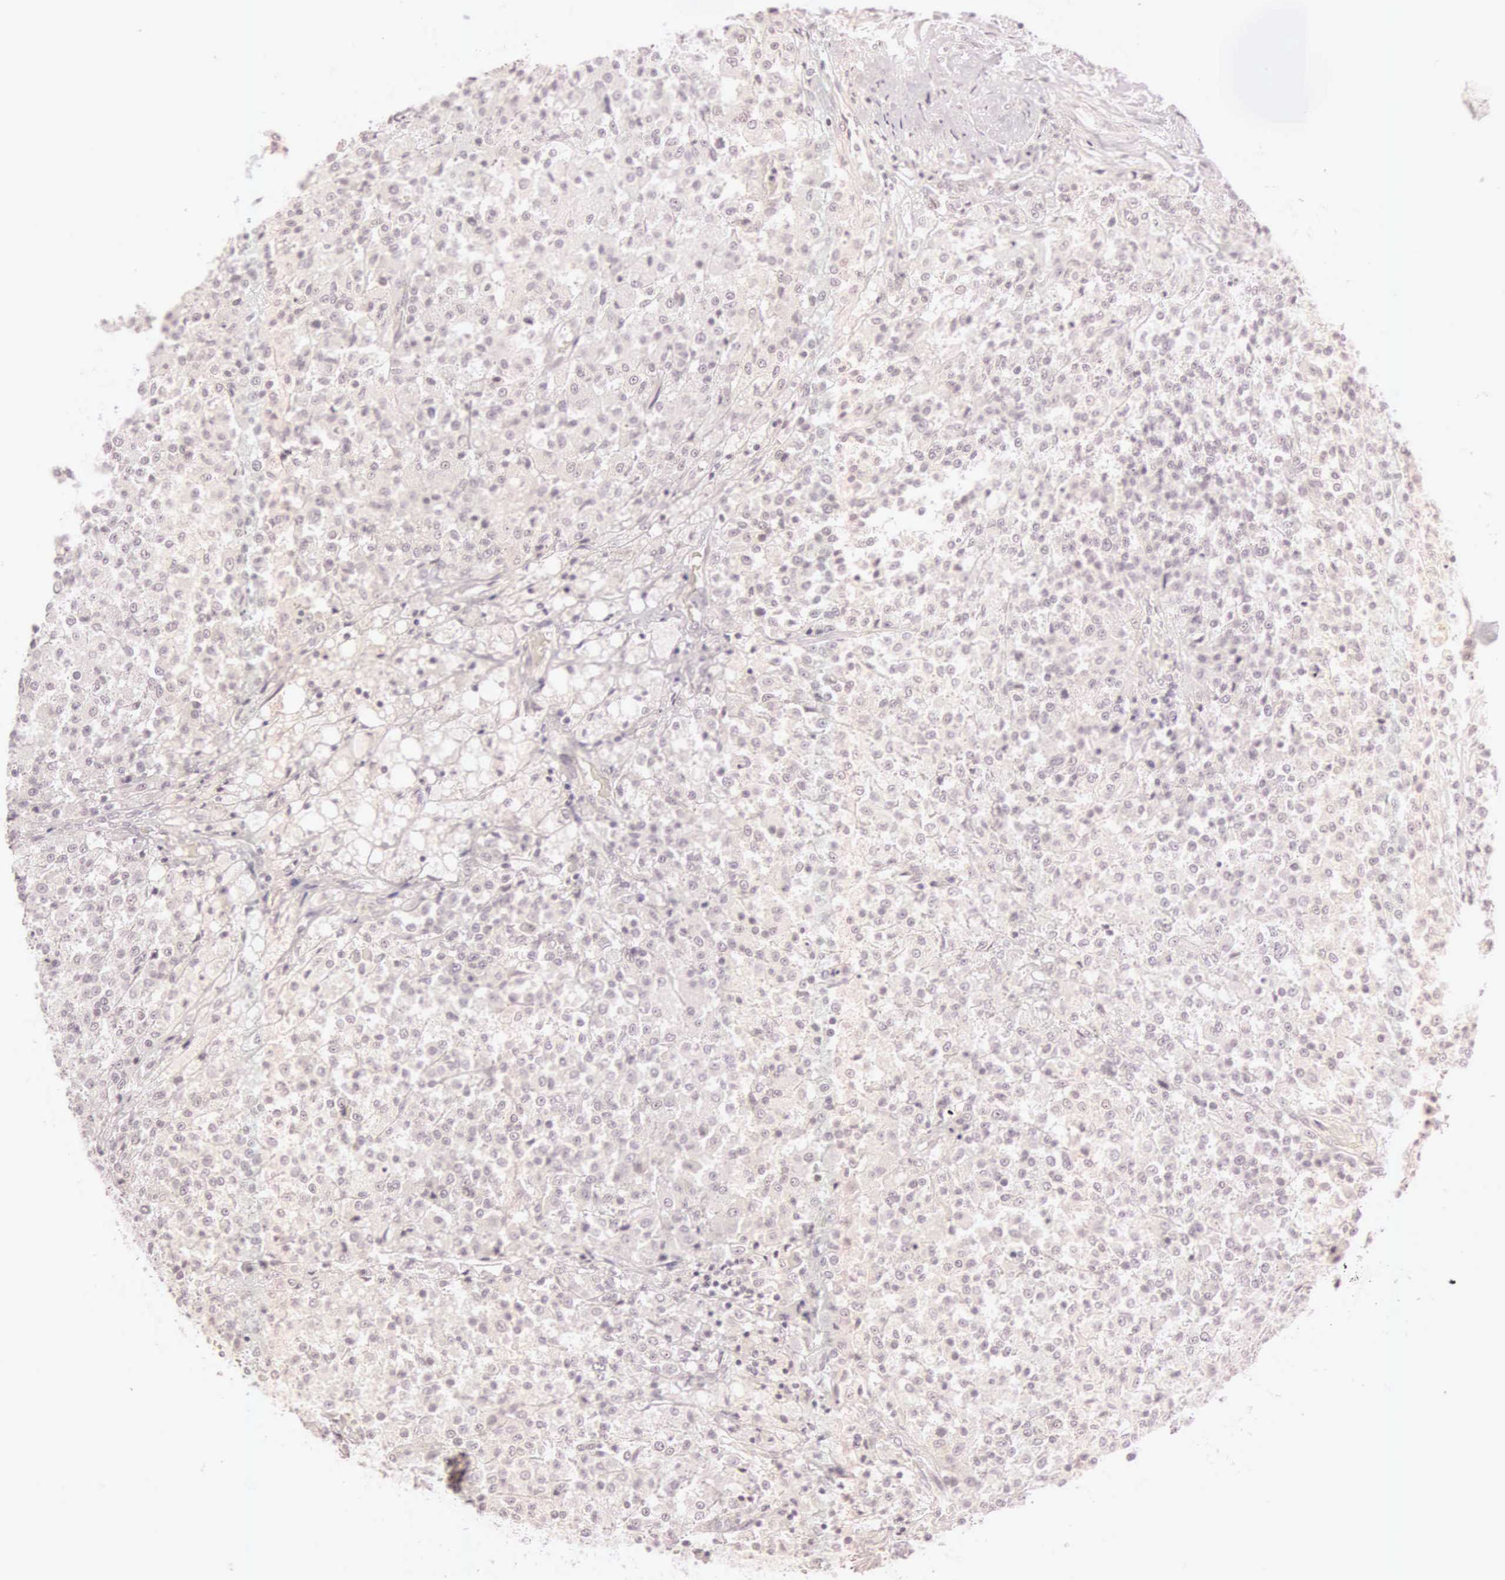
{"staining": {"intensity": "weak", "quantity": ">75%", "location": "cytoplasmic/membranous"}, "tissue": "testis cancer", "cell_type": "Tumor cells", "image_type": "cancer", "snomed": [{"axis": "morphology", "description": "Seminoma, NOS"}, {"axis": "topography", "description": "Testis"}], "caption": "Immunohistochemical staining of testis cancer shows weak cytoplasmic/membranous protein staining in approximately >75% of tumor cells. The protein of interest is shown in brown color, while the nuclei are stained blue.", "gene": "CEP170B", "patient": {"sex": "male", "age": 59}}